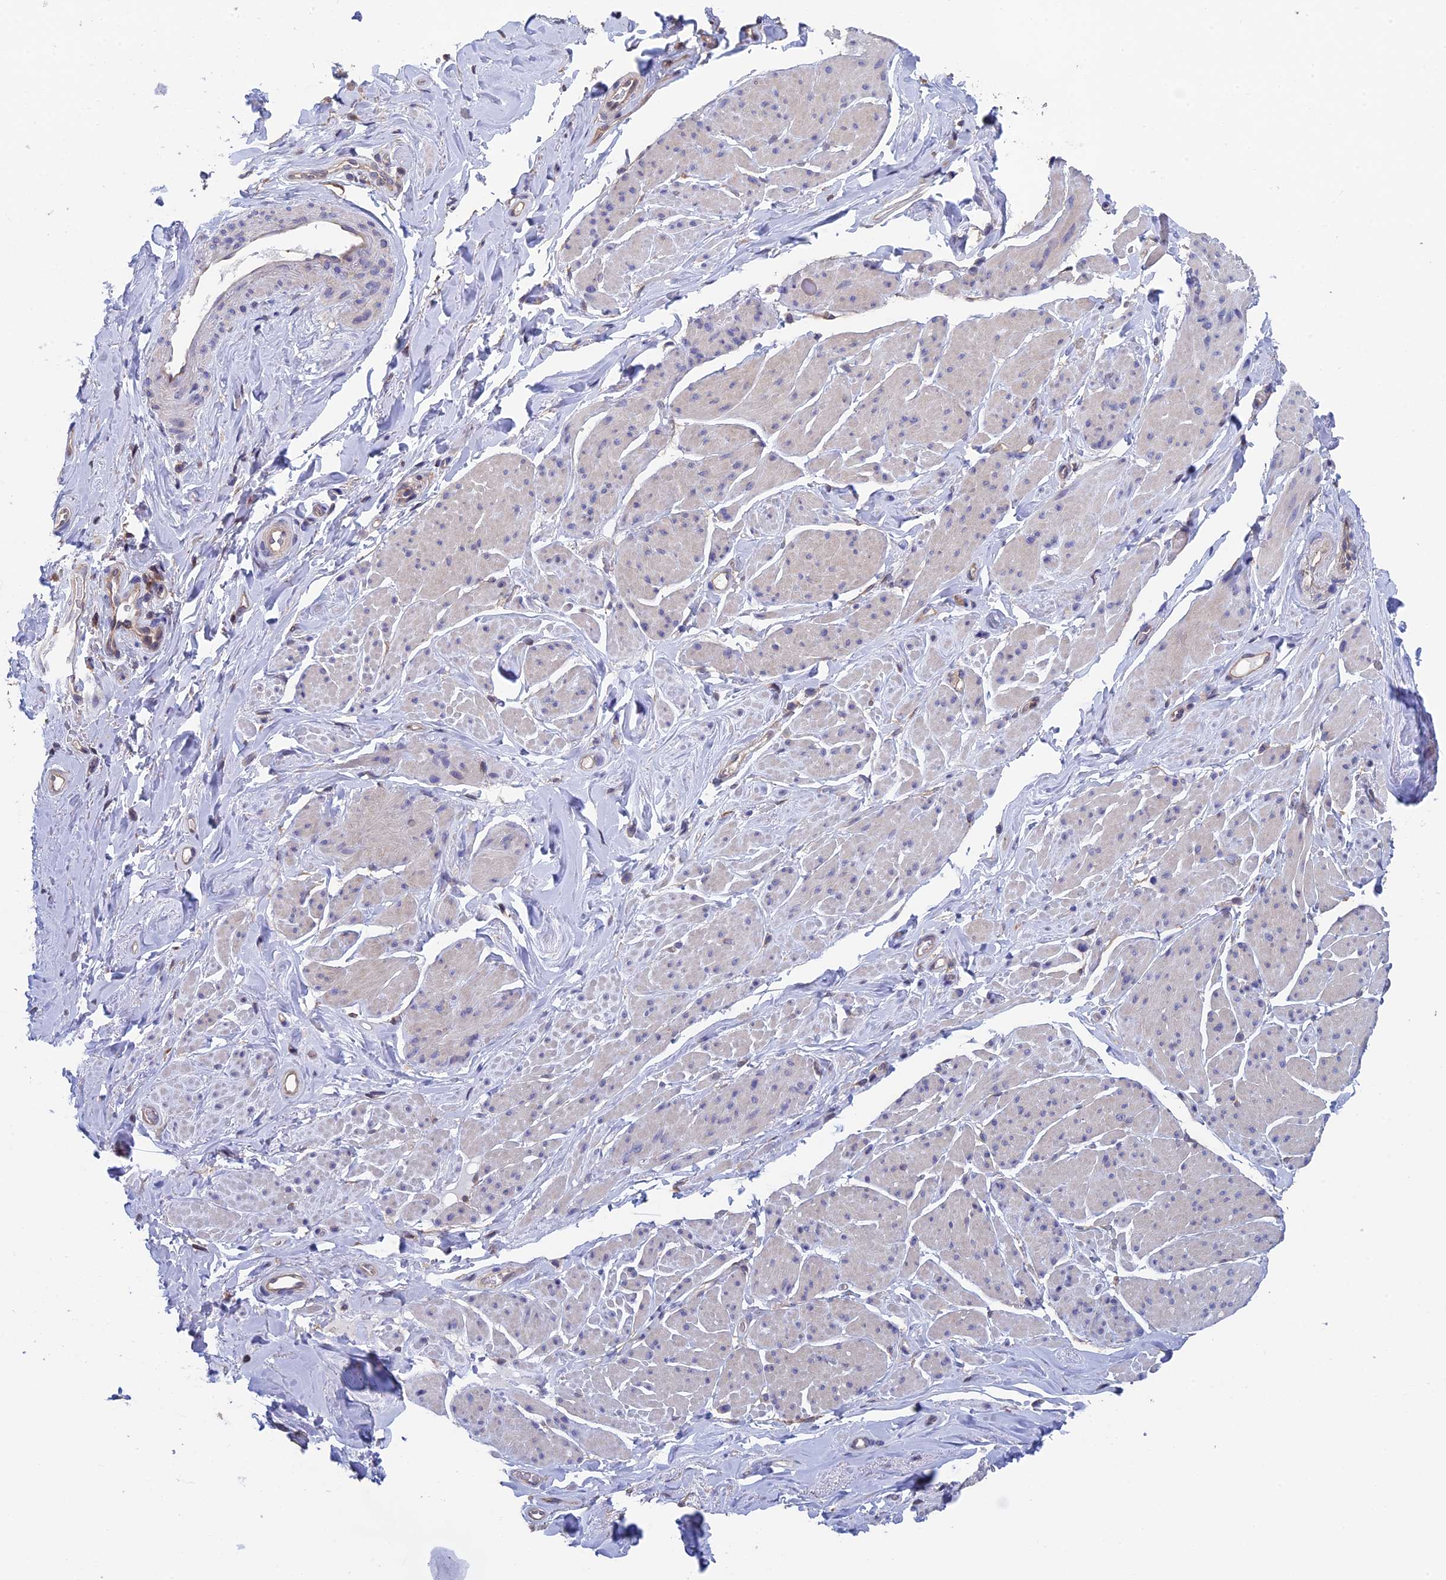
{"staining": {"intensity": "negative", "quantity": "none", "location": "none"}, "tissue": "smooth muscle", "cell_type": "Smooth muscle cells", "image_type": "normal", "snomed": [{"axis": "morphology", "description": "Normal tissue, NOS"}, {"axis": "topography", "description": "Smooth muscle"}, {"axis": "topography", "description": "Peripheral nerve tissue"}], "caption": "This is an IHC micrograph of normal human smooth muscle. There is no expression in smooth muscle cells.", "gene": "LCMT1", "patient": {"sex": "male", "age": 69}}